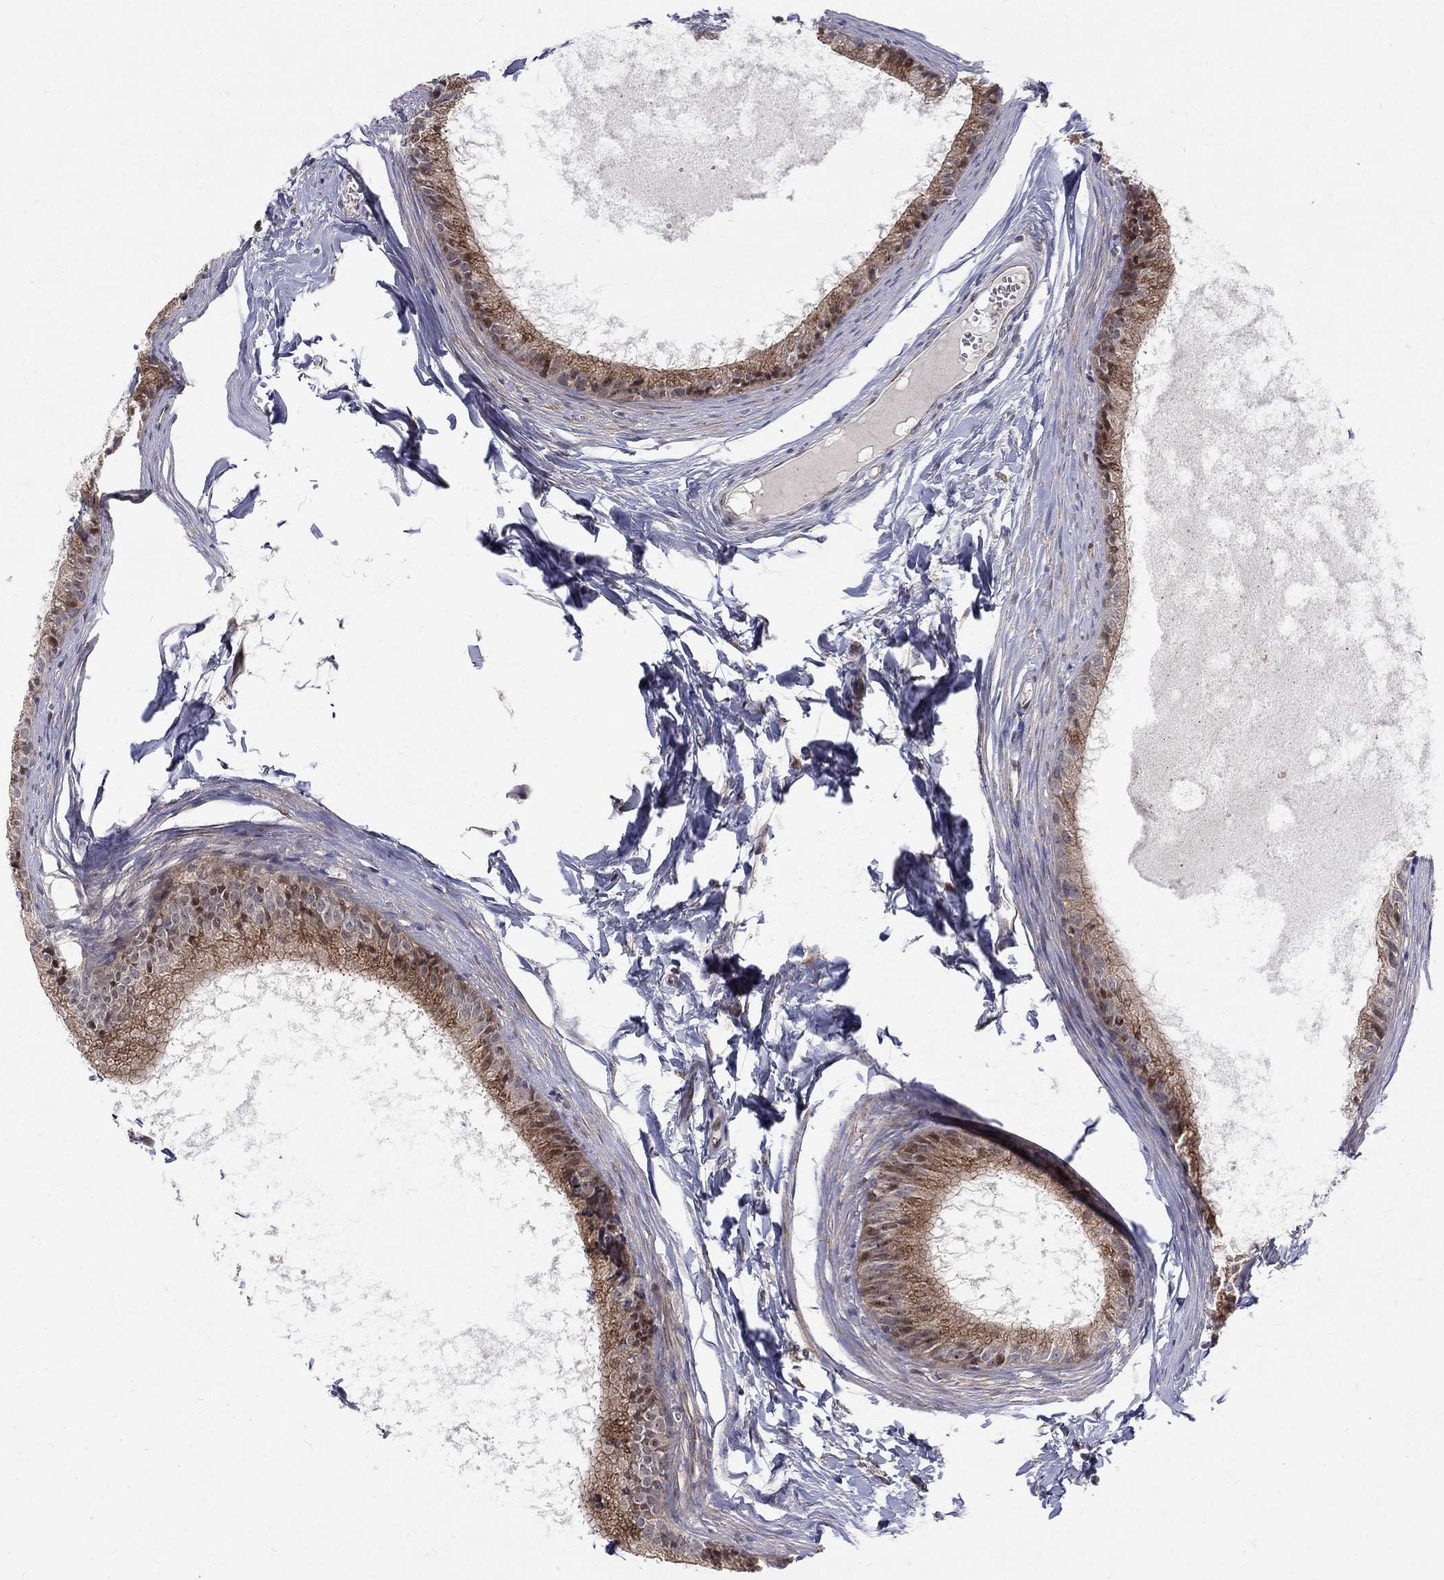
{"staining": {"intensity": "moderate", "quantity": "25%-75%", "location": "cytoplasmic/membranous"}, "tissue": "epididymis", "cell_type": "Glandular cells", "image_type": "normal", "snomed": [{"axis": "morphology", "description": "Normal tissue, NOS"}, {"axis": "topography", "description": "Epididymis"}], "caption": "Protein staining by immunohistochemistry (IHC) reveals moderate cytoplasmic/membranous positivity in about 25%-75% of glandular cells in benign epididymis.", "gene": "WDR19", "patient": {"sex": "male", "age": 51}}